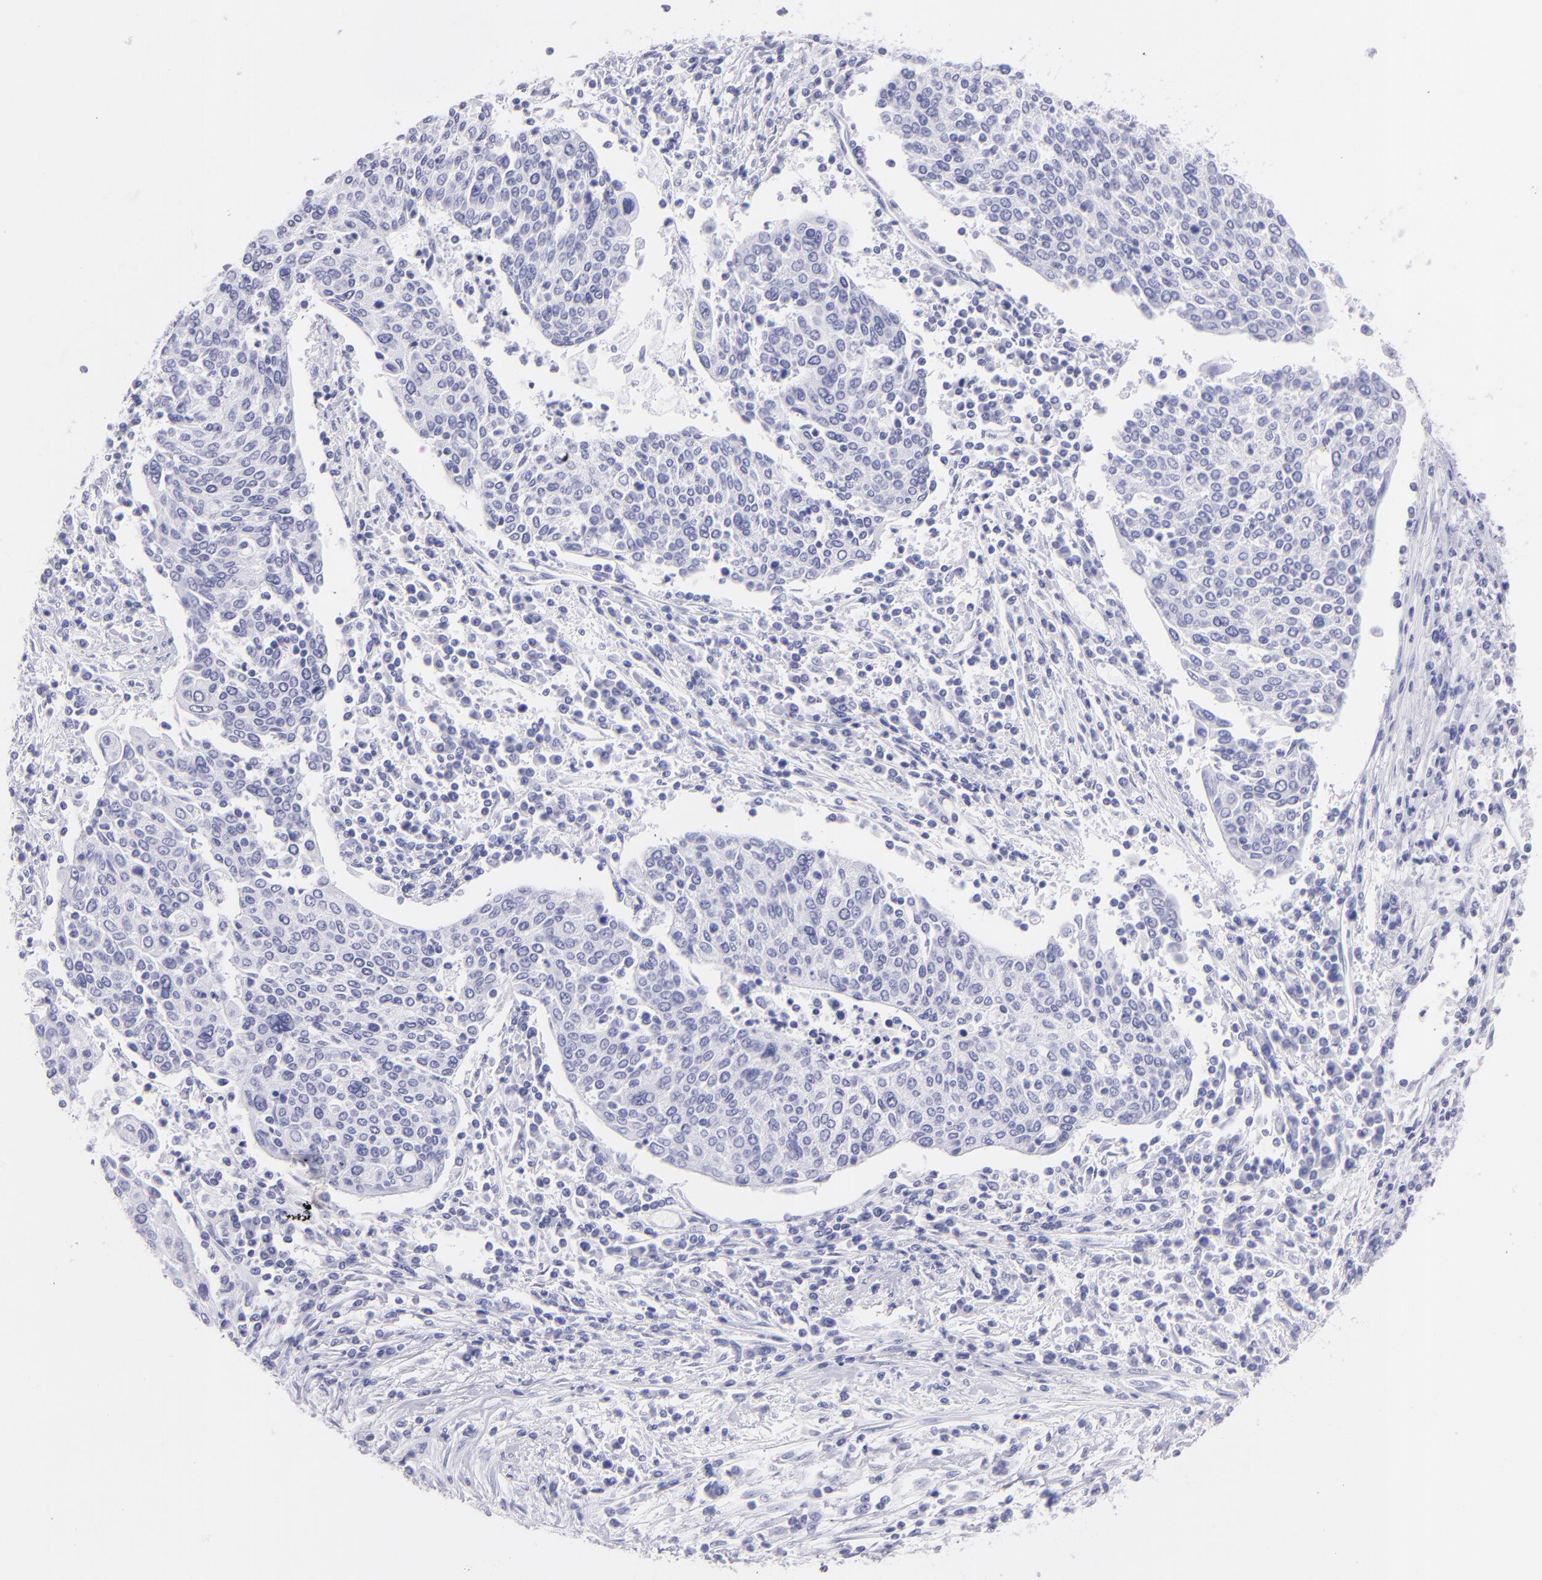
{"staining": {"intensity": "negative", "quantity": "none", "location": "none"}, "tissue": "cervical cancer", "cell_type": "Tumor cells", "image_type": "cancer", "snomed": [{"axis": "morphology", "description": "Squamous cell carcinoma, NOS"}, {"axis": "topography", "description": "Cervix"}], "caption": "Cervical cancer was stained to show a protein in brown. There is no significant staining in tumor cells. Nuclei are stained in blue.", "gene": "CNP", "patient": {"sex": "female", "age": 40}}